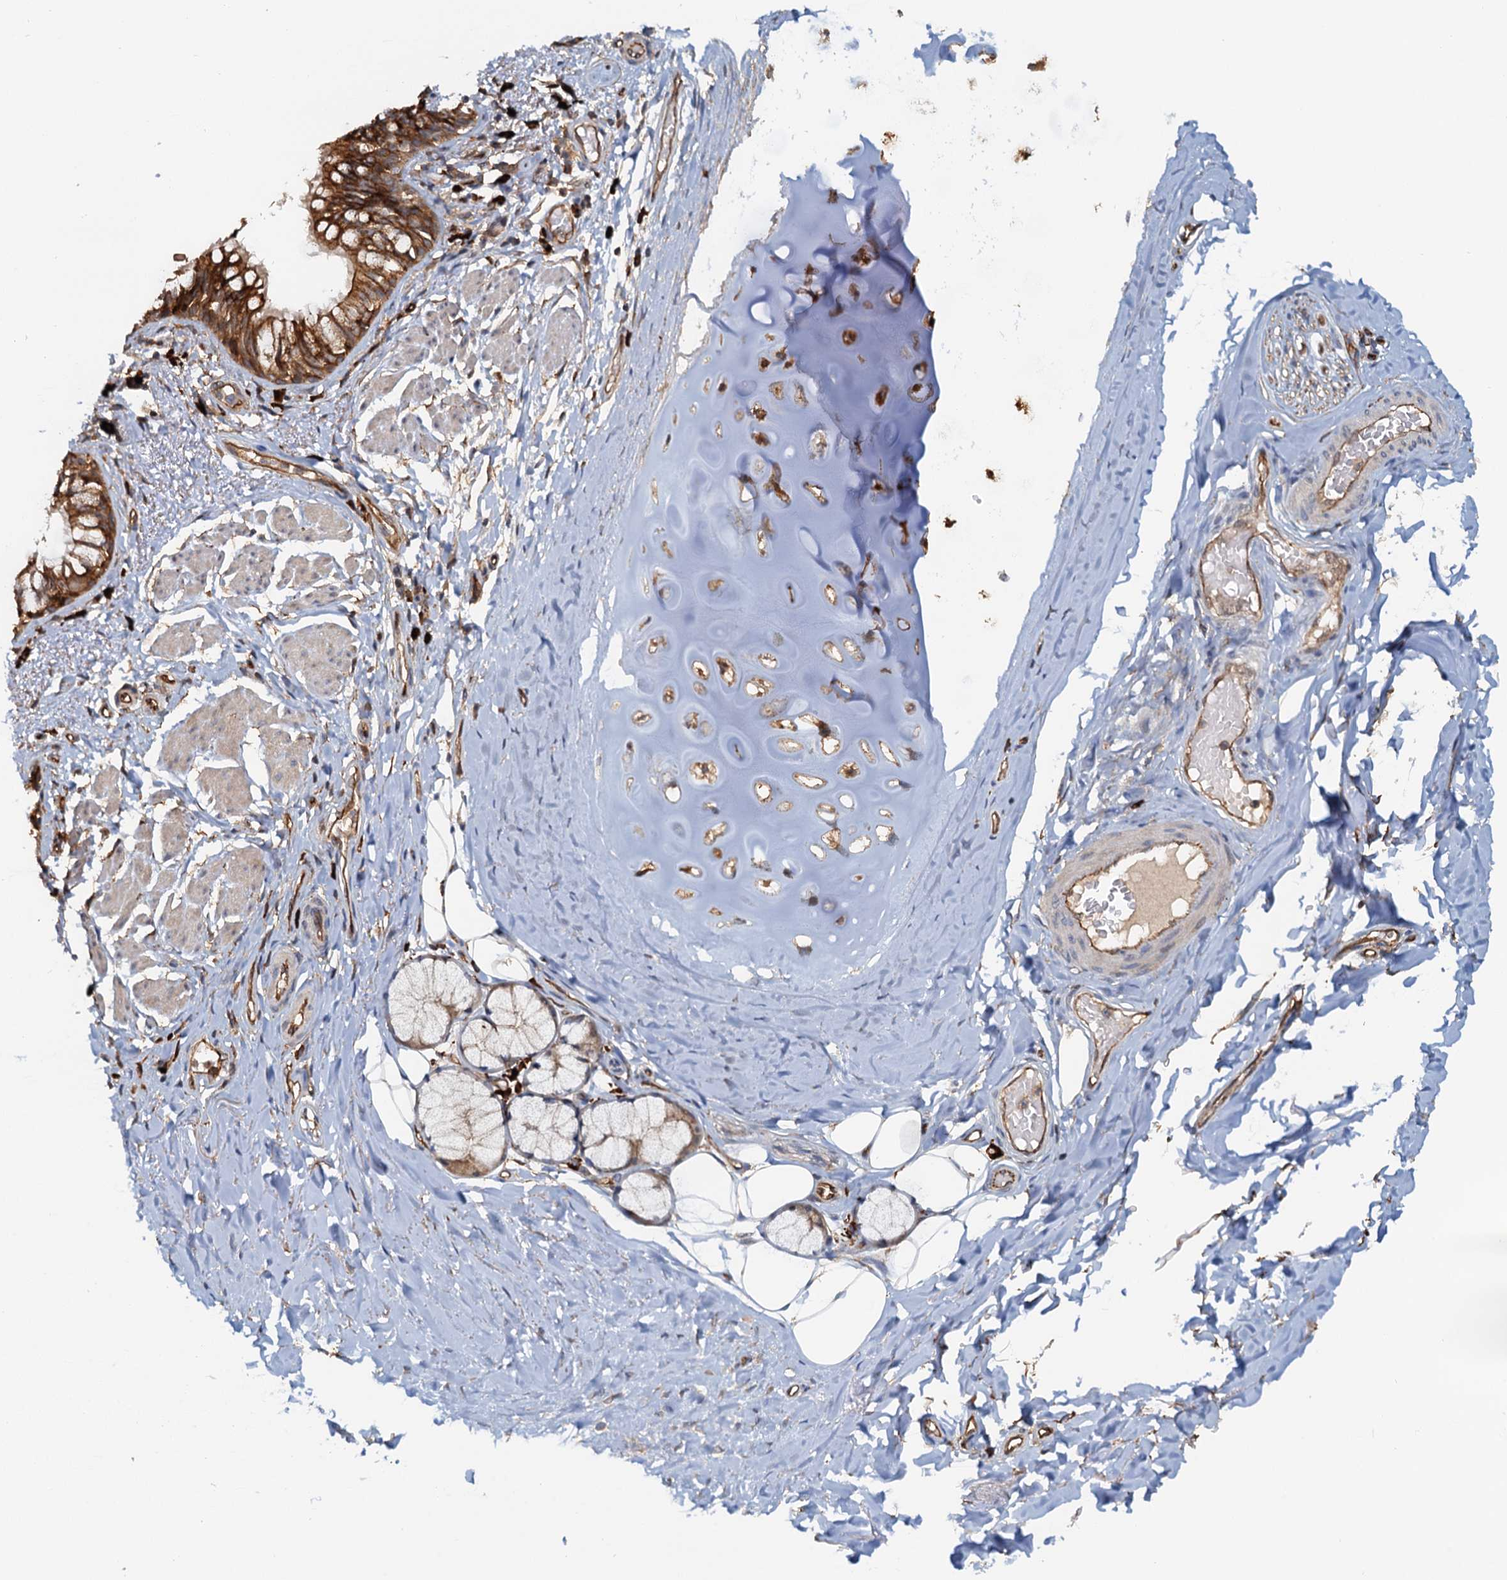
{"staining": {"intensity": "strong", "quantity": ">75%", "location": "cytoplasmic/membranous"}, "tissue": "bronchus", "cell_type": "Respiratory epithelial cells", "image_type": "normal", "snomed": [{"axis": "morphology", "description": "Normal tissue, NOS"}, {"axis": "topography", "description": "Cartilage tissue"}, {"axis": "topography", "description": "Bronchus"}], "caption": "Respiratory epithelial cells show strong cytoplasmic/membranous staining in about >75% of cells in unremarkable bronchus. The protein is shown in brown color, while the nuclei are stained blue.", "gene": "NIPAL3", "patient": {"sex": "female", "age": 36}}